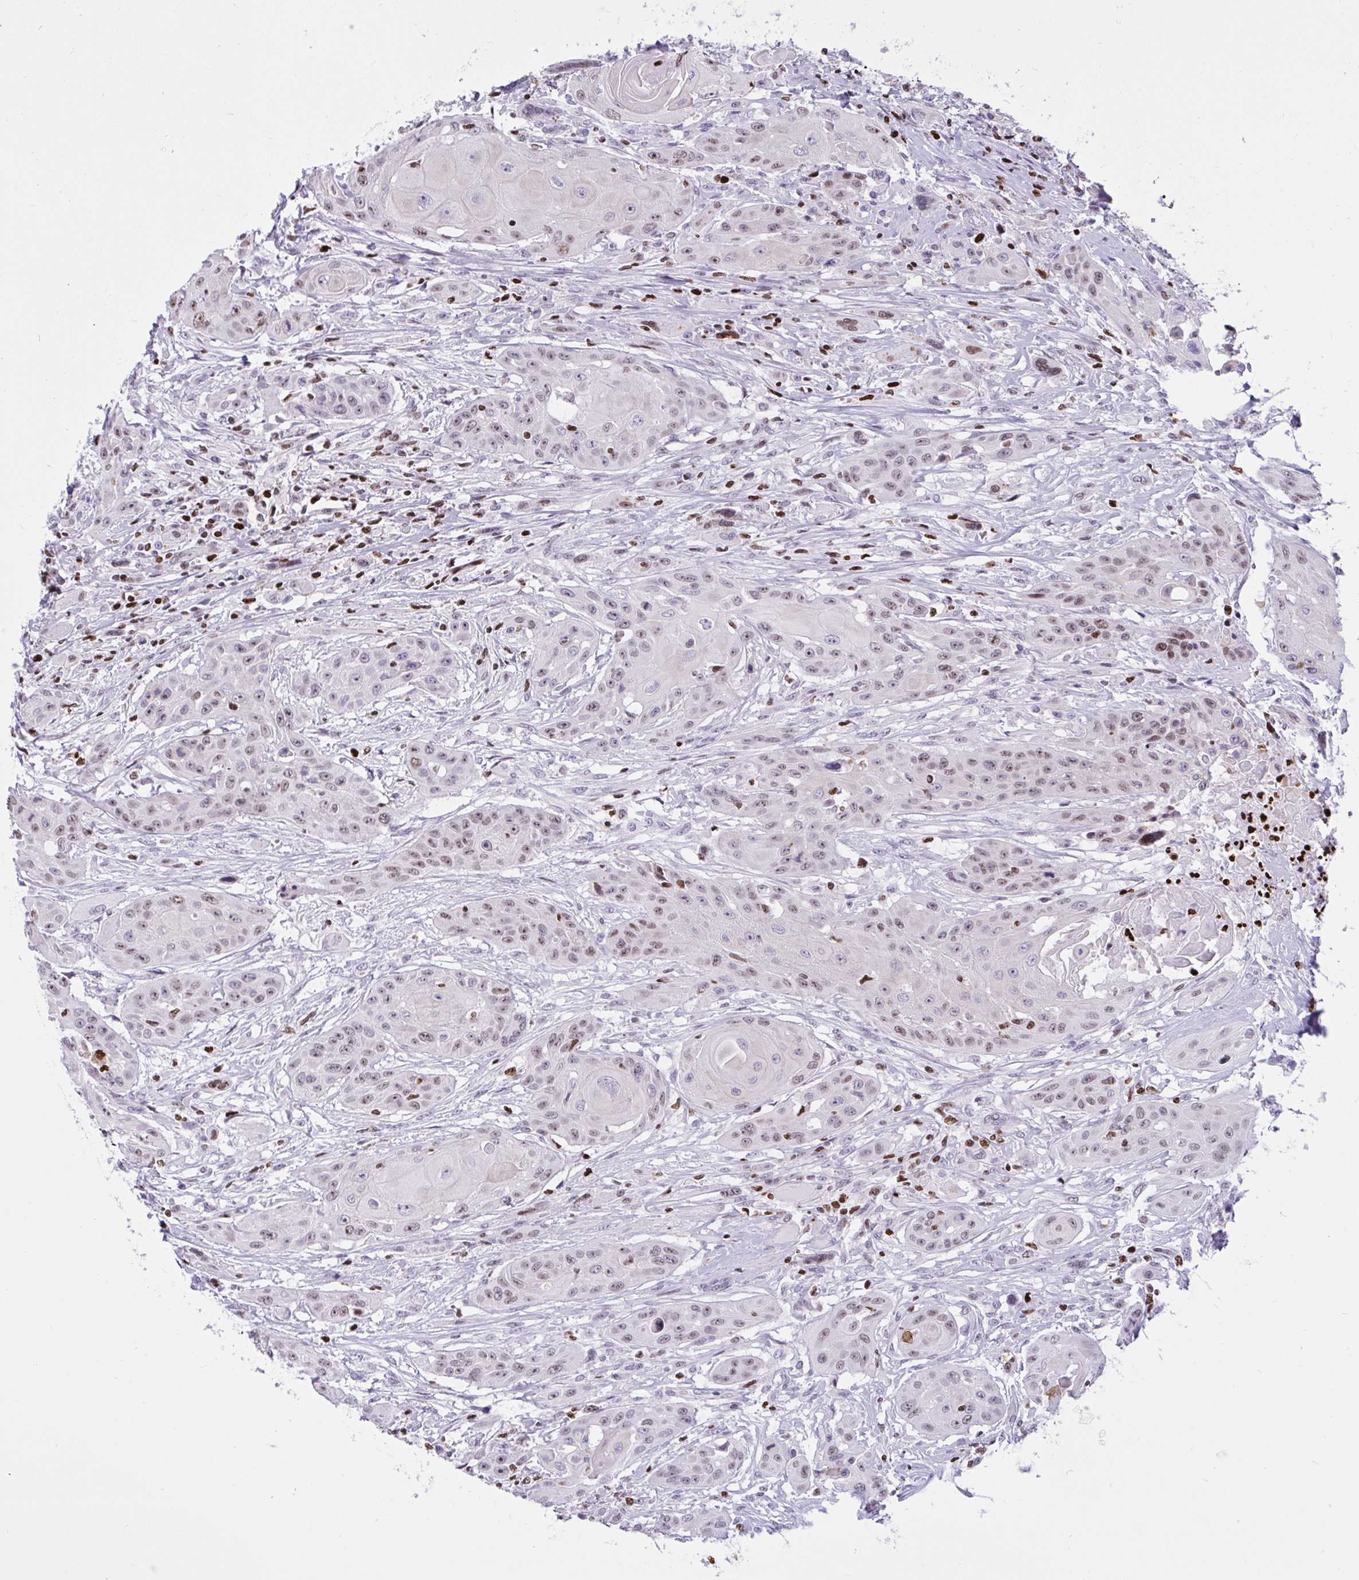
{"staining": {"intensity": "weak", "quantity": "25%-75%", "location": "nuclear"}, "tissue": "head and neck cancer", "cell_type": "Tumor cells", "image_type": "cancer", "snomed": [{"axis": "morphology", "description": "Squamous cell carcinoma, NOS"}, {"axis": "topography", "description": "Oral tissue"}, {"axis": "topography", "description": "Head-Neck"}, {"axis": "topography", "description": "Neck, NOS"}], "caption": "Immunohistochemical staining of human head and neck cancer reveals low levels of weak nuclear expression in about 25%-75% of tumor cells.", "gene": "HMGB2", "patient": {"sex": "female", "age": 55}}